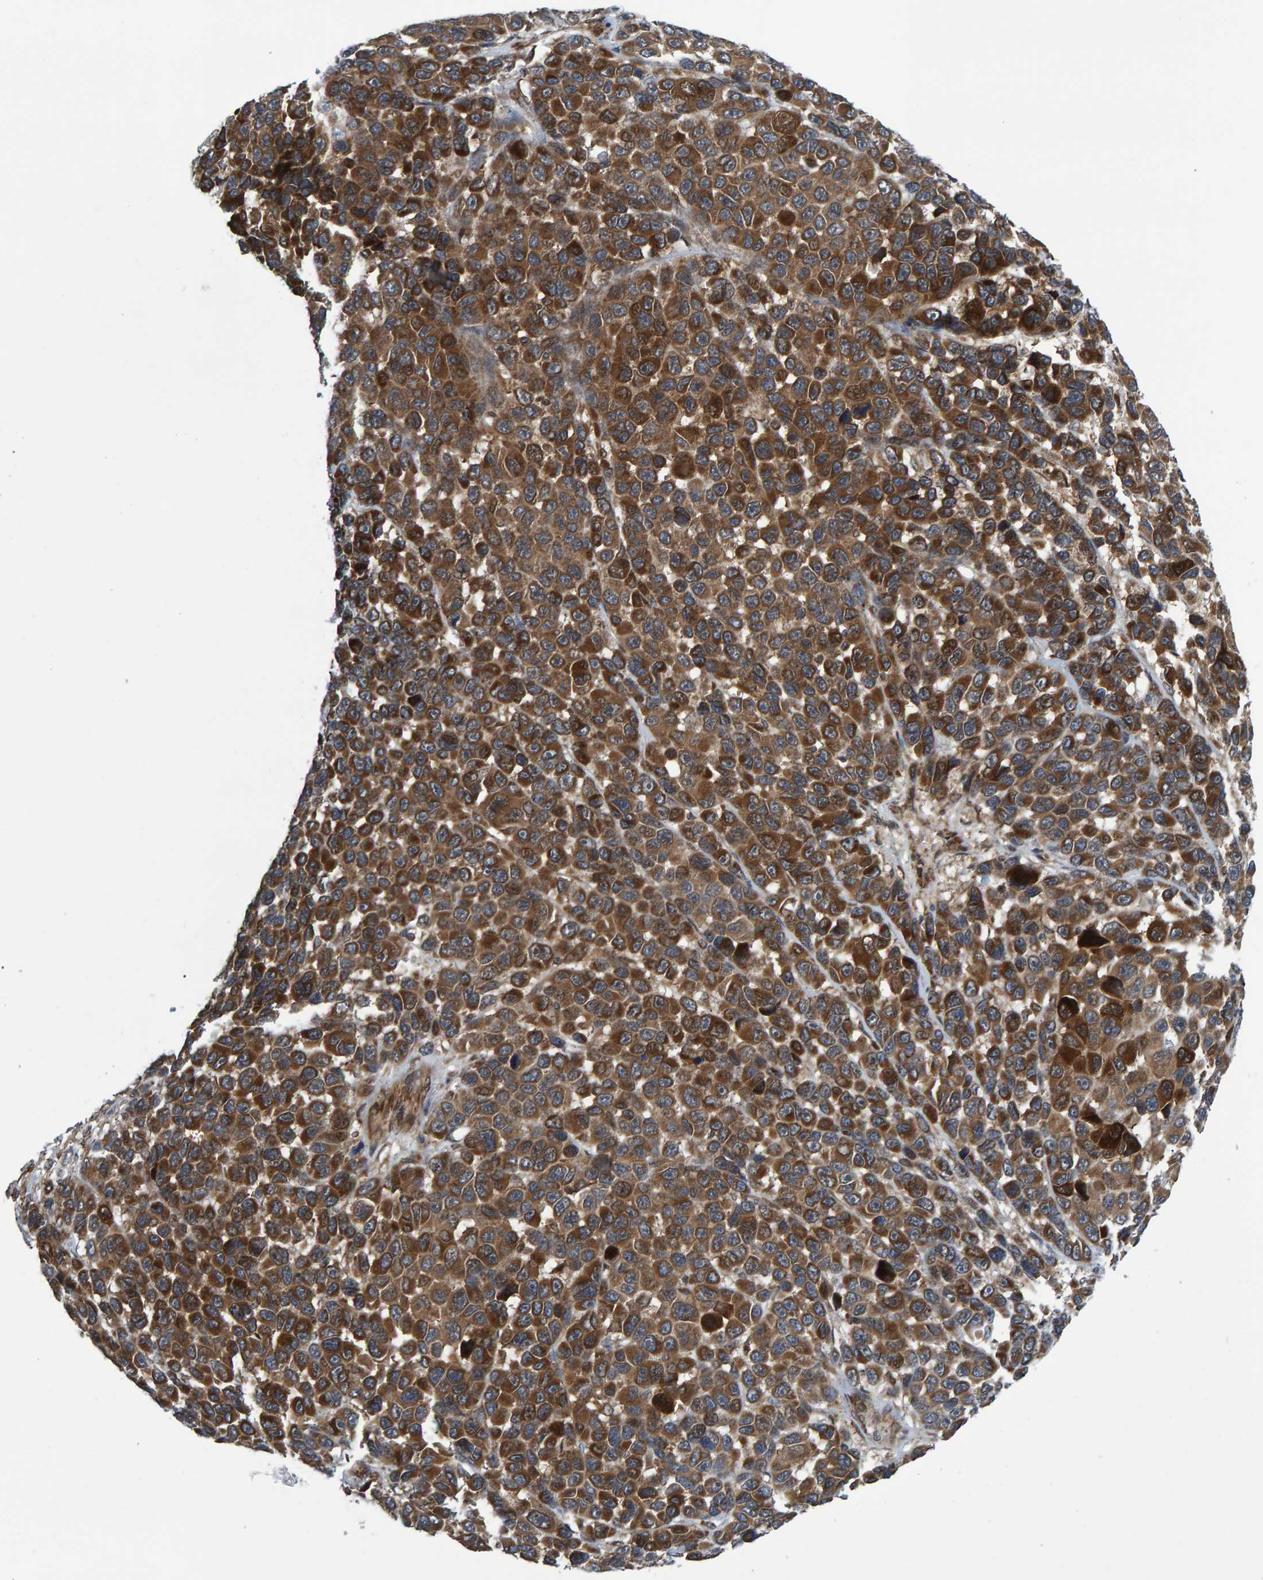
{"staining": {"intensity": "moderate", "quantity": ">75%", "location": "cytoplasmic/membranous"}, "tissue": "melanoma", "cell_type": "Tumor cells", "image_type": "cancer", "snomed": [{"axis": "morphology", "description": "Malignant melanoma, NOS"}, {"axis": "topography", "description": "Skin"}], "caption": "Melanoma stained for a protein displays moderate cytoplasmic/membranous positivity in tumor cells.", "gene": "ATP6V1H", "patient": {"sex": "male", "age": 53}}